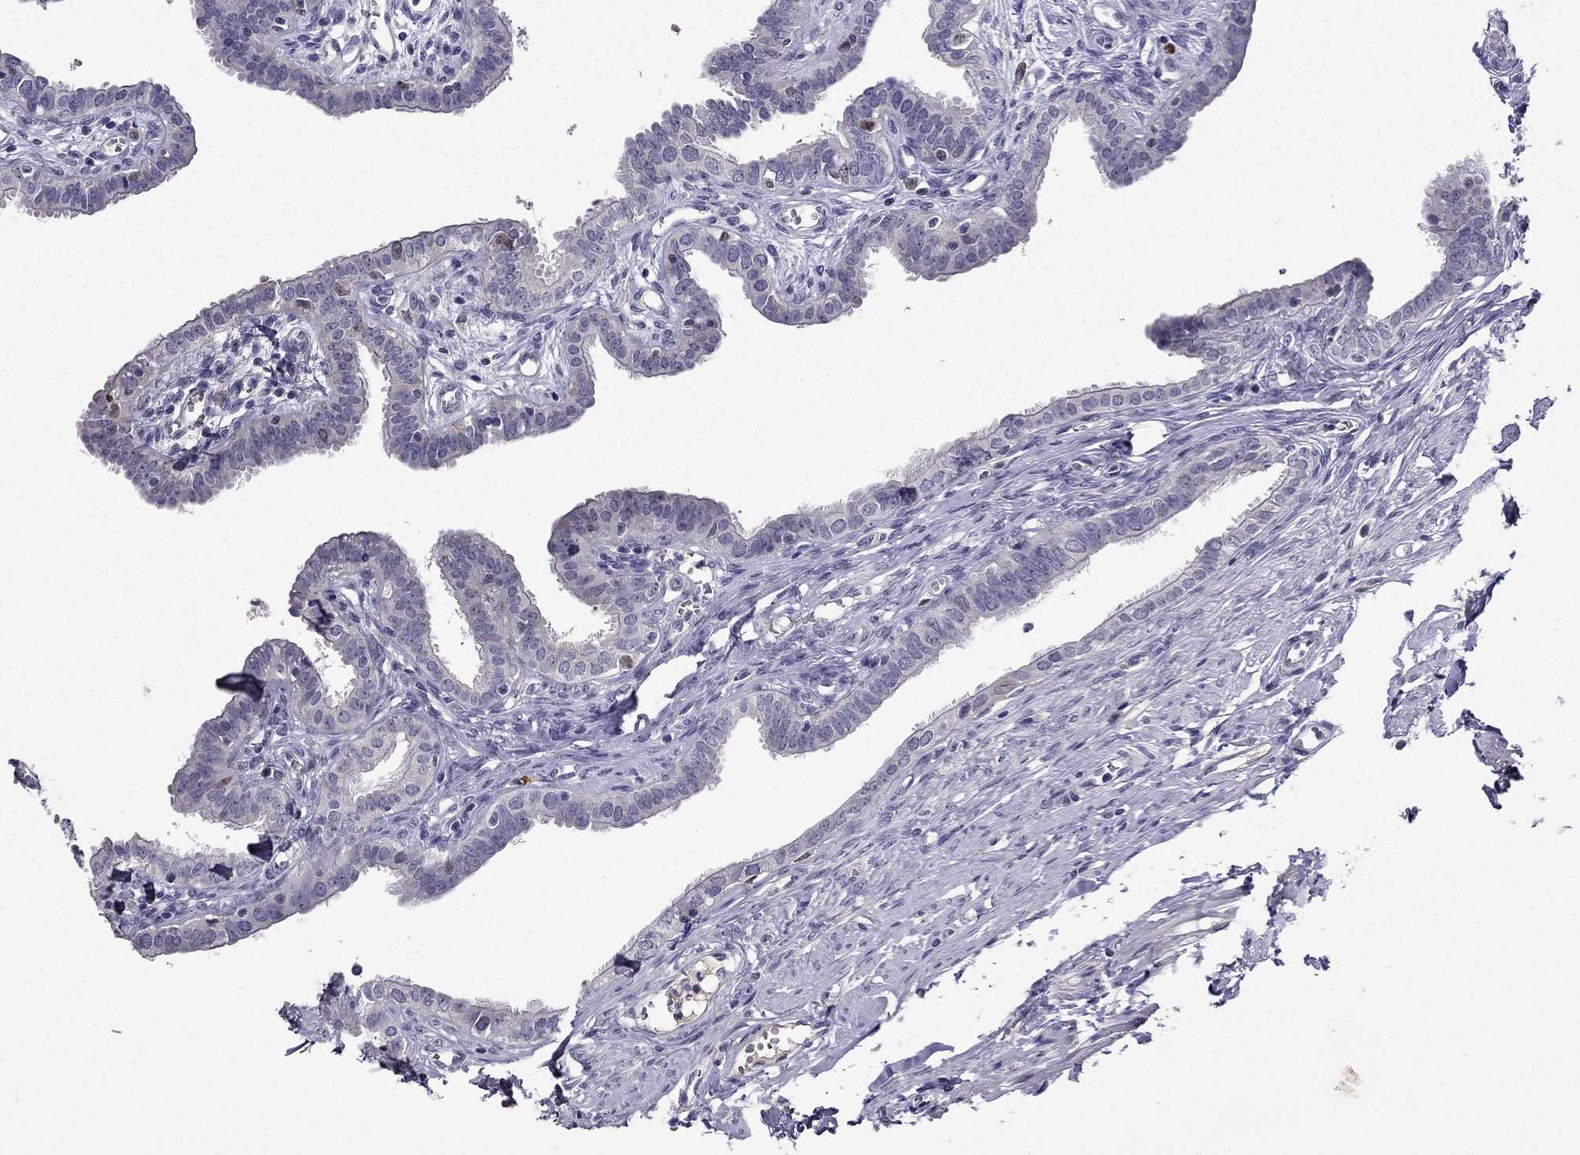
{"staining": {"intensity": "weak", "quantity": "<25%", "location": "nuclear"}, "tissue": "fallopian tube", "cell_type": "Glandular cells", "image_type": "normal", "snomed": [{"axis": "morphology", "description": "Normal tissue, NOS"}, {"axis": "morphology", "description": "Carcinoma, endometroid"}, {"axis": "topography", "description": "Fallopian tube"}, {"axis": "topography", "description": "Ovary"}], "caption": "DAB immunohistochemical staining of normal fallopian tube reveals no significant staining in glandular cells. The staining is performed using DAB brown chromogen with nuclei counter-stained in using hematoxylin.", "gene": "UHRF1", "patient": {"sex": "female", "age": 42}}